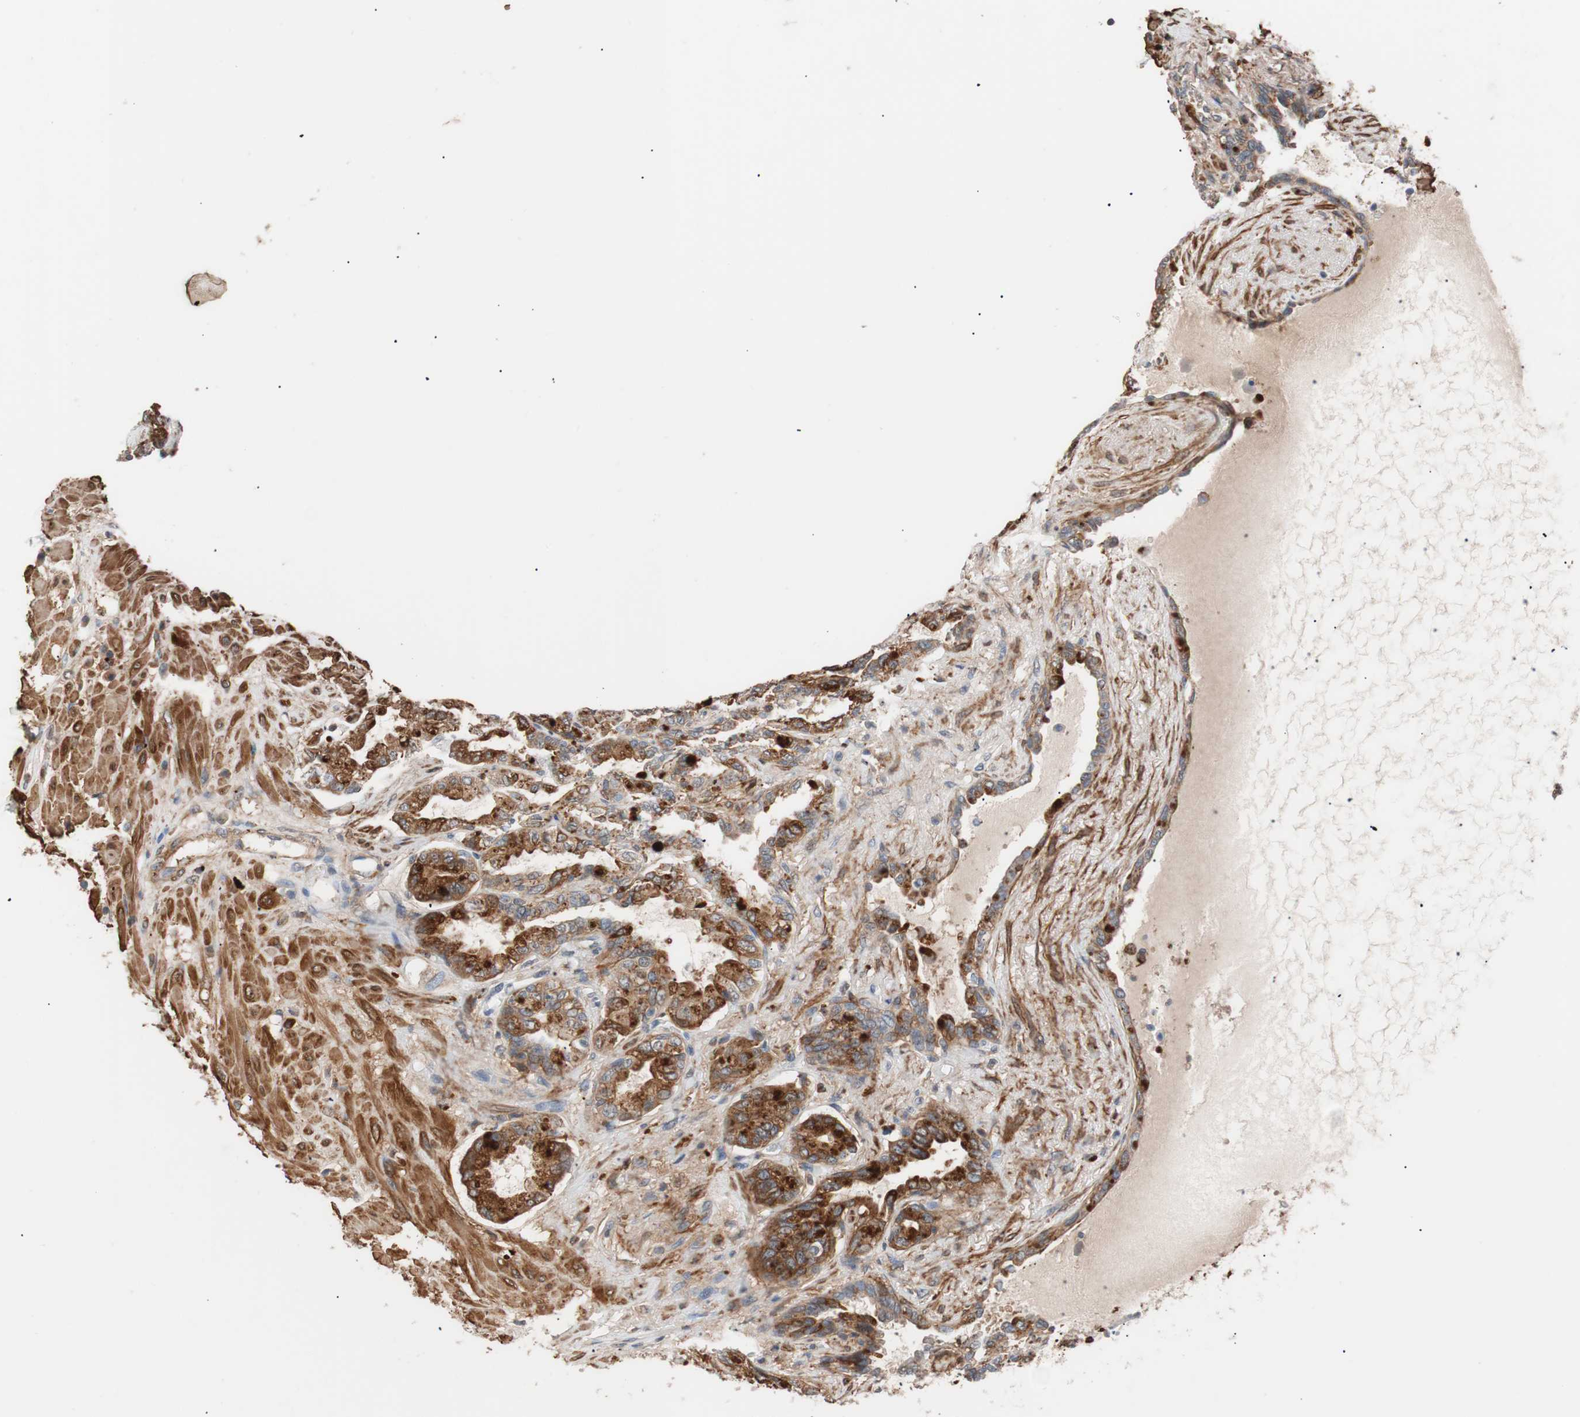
{"staining": {"intensity": "moderate", "quantity": ">75%", "location": "cytoplasmic/membranous"}, "tissue": "seminal vesicle", "cell_type": "Glandular cells", "image_type": "normal", "snomed": [{"axis": "morphology", "description": "Normal tissue, NOS"}, {"axis": "topography", "description": "Seminal veicle"}], "caption": "Immunohistochemistry (DAB) staining of benign seminal vesicle exhibits moderate cytoplasmic/membranous protein positivity in approximately >75% of glandular cells.", "gene": "LITAF", "patient": {"sex": "male", "age": 61}}